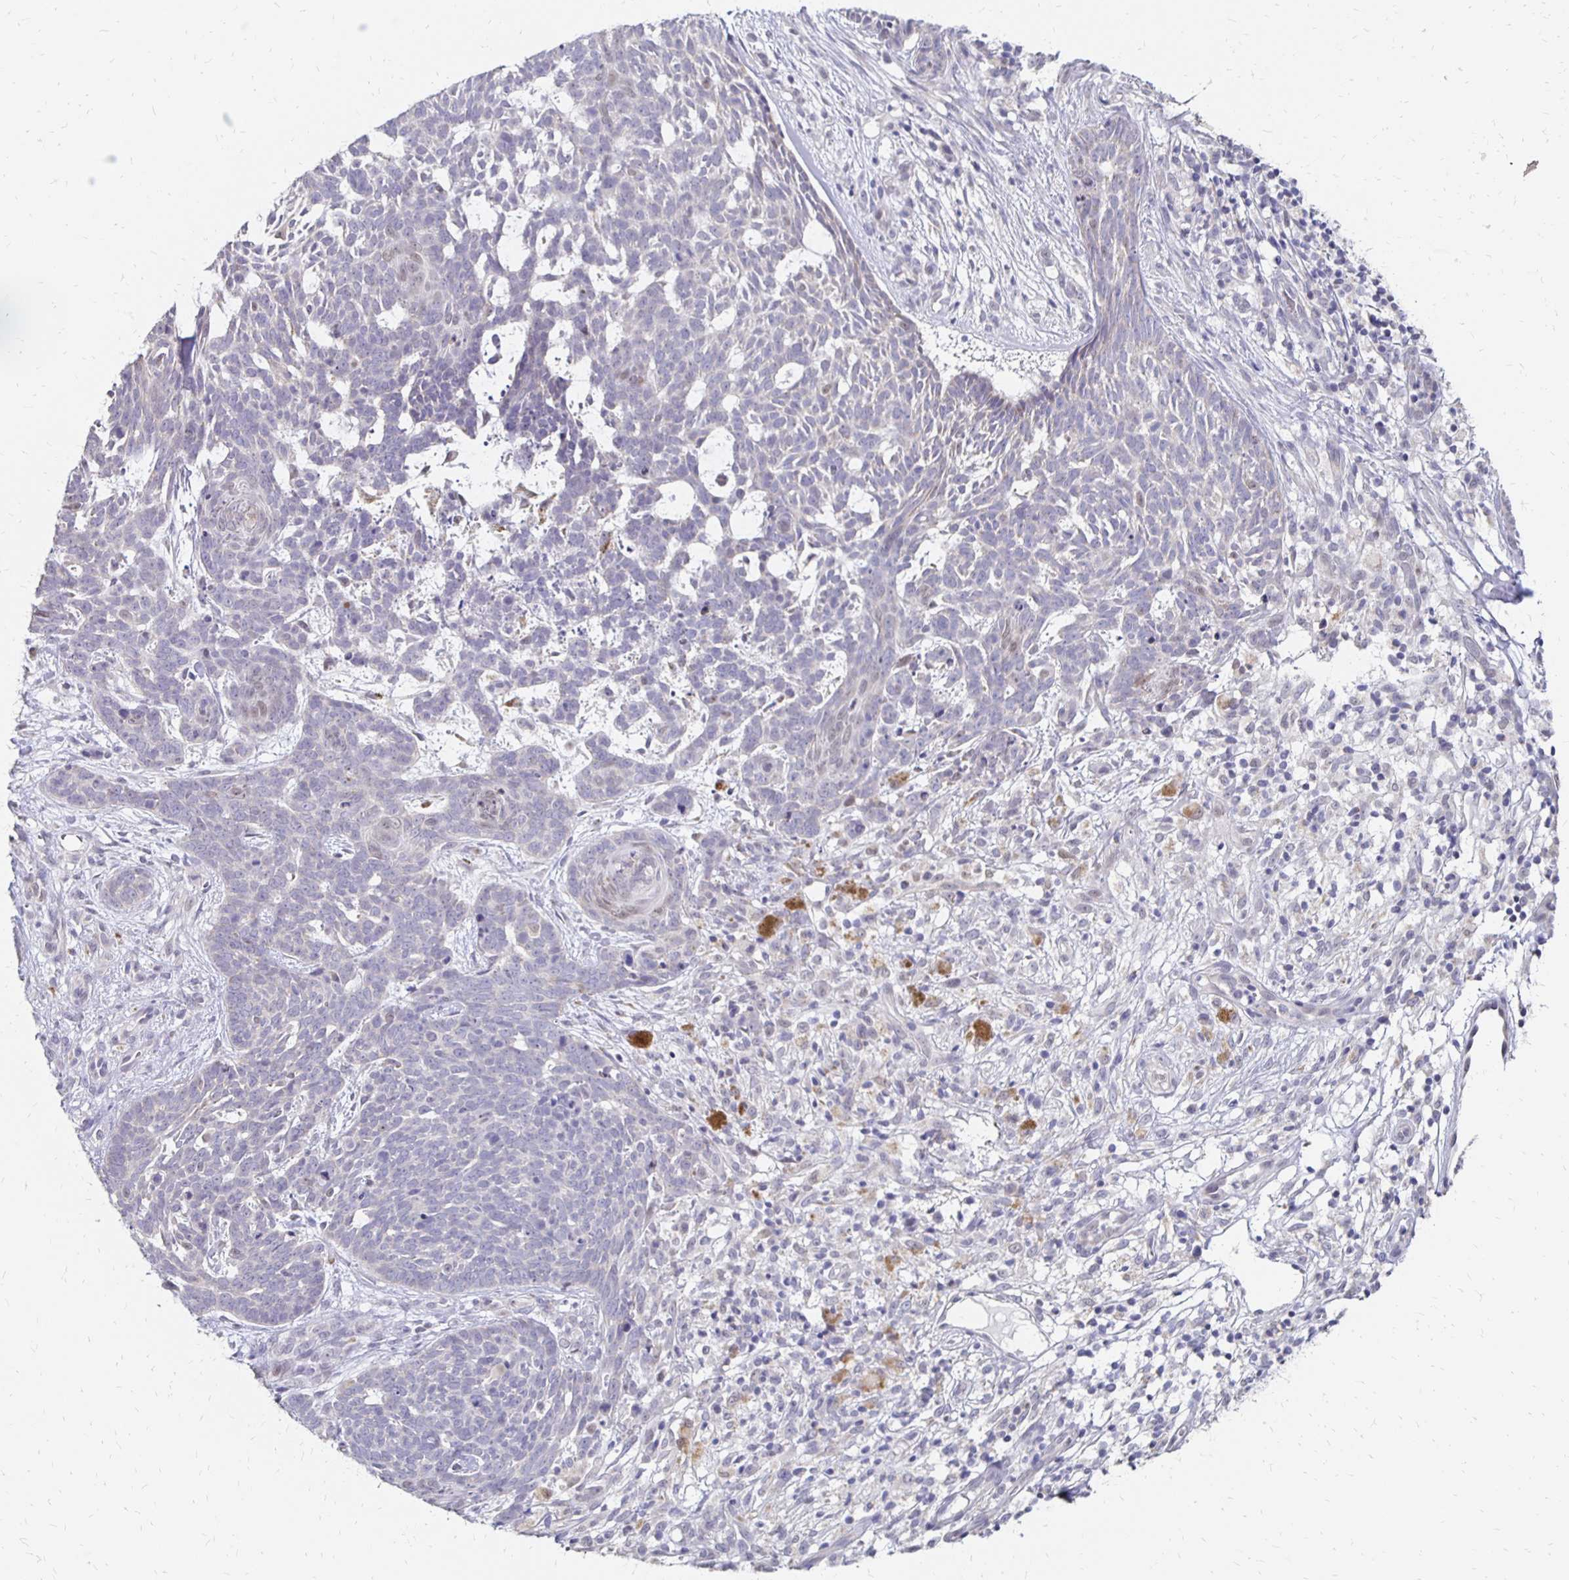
{"staining": {"intensity": "negative", "quantity": "none", "location": "none"}, "tissue": "skin cancer", "cell_type": "Tumor cells", "image_type": "cancer", "snomed": [{"axis": "morphology", "description": "Basal cell carcinoma"}, {"axis": "topography", "description": "Skin"}], "caption": "IHC of basal cell carcinoma (skin) demonstrates no positivity in tumor cells.", "gene": "ATOSB", "patient": {"sex": "female", "age": 78}}